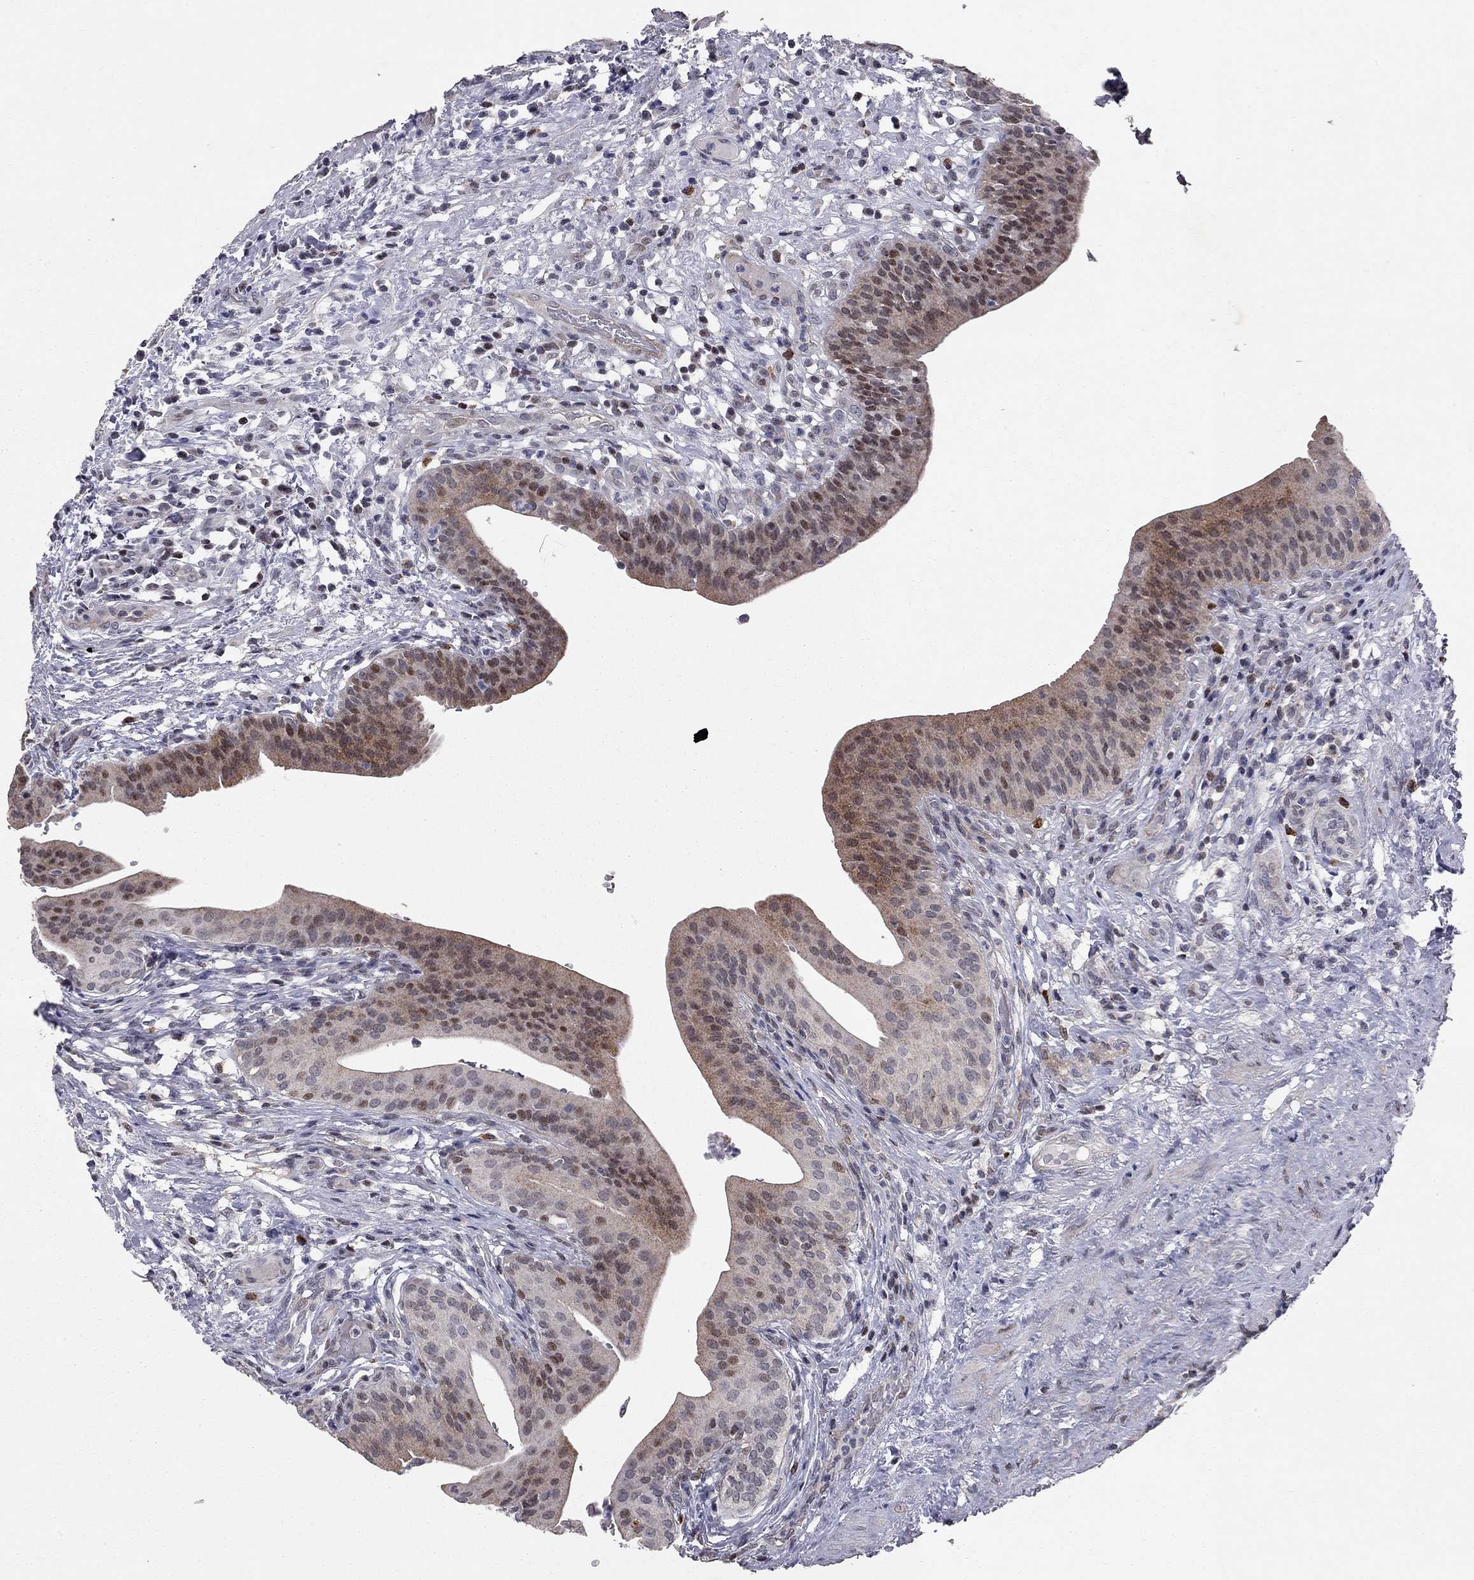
{"staining": {"intensity": "moderate", "quantity": "25%-75%", "location": "nuclear"}, "tissue": "urinary bladder", "cell_type": "Urothelial cells", "image_type": "normal", "snomed": [{"axis": "morphology", "description": "Normal tissue, NOS"}, {"axis": "topography", "description": "Urinary bladder"}], "caption": "DAB immunohistochemical staining of unremarkable human urinary bladder exhibits moderate nuclear protein staining in approximately 25%-75% of urothelial cells.", "gene": "HDAC3", "patient": {"sex": "male", "age": 66}}